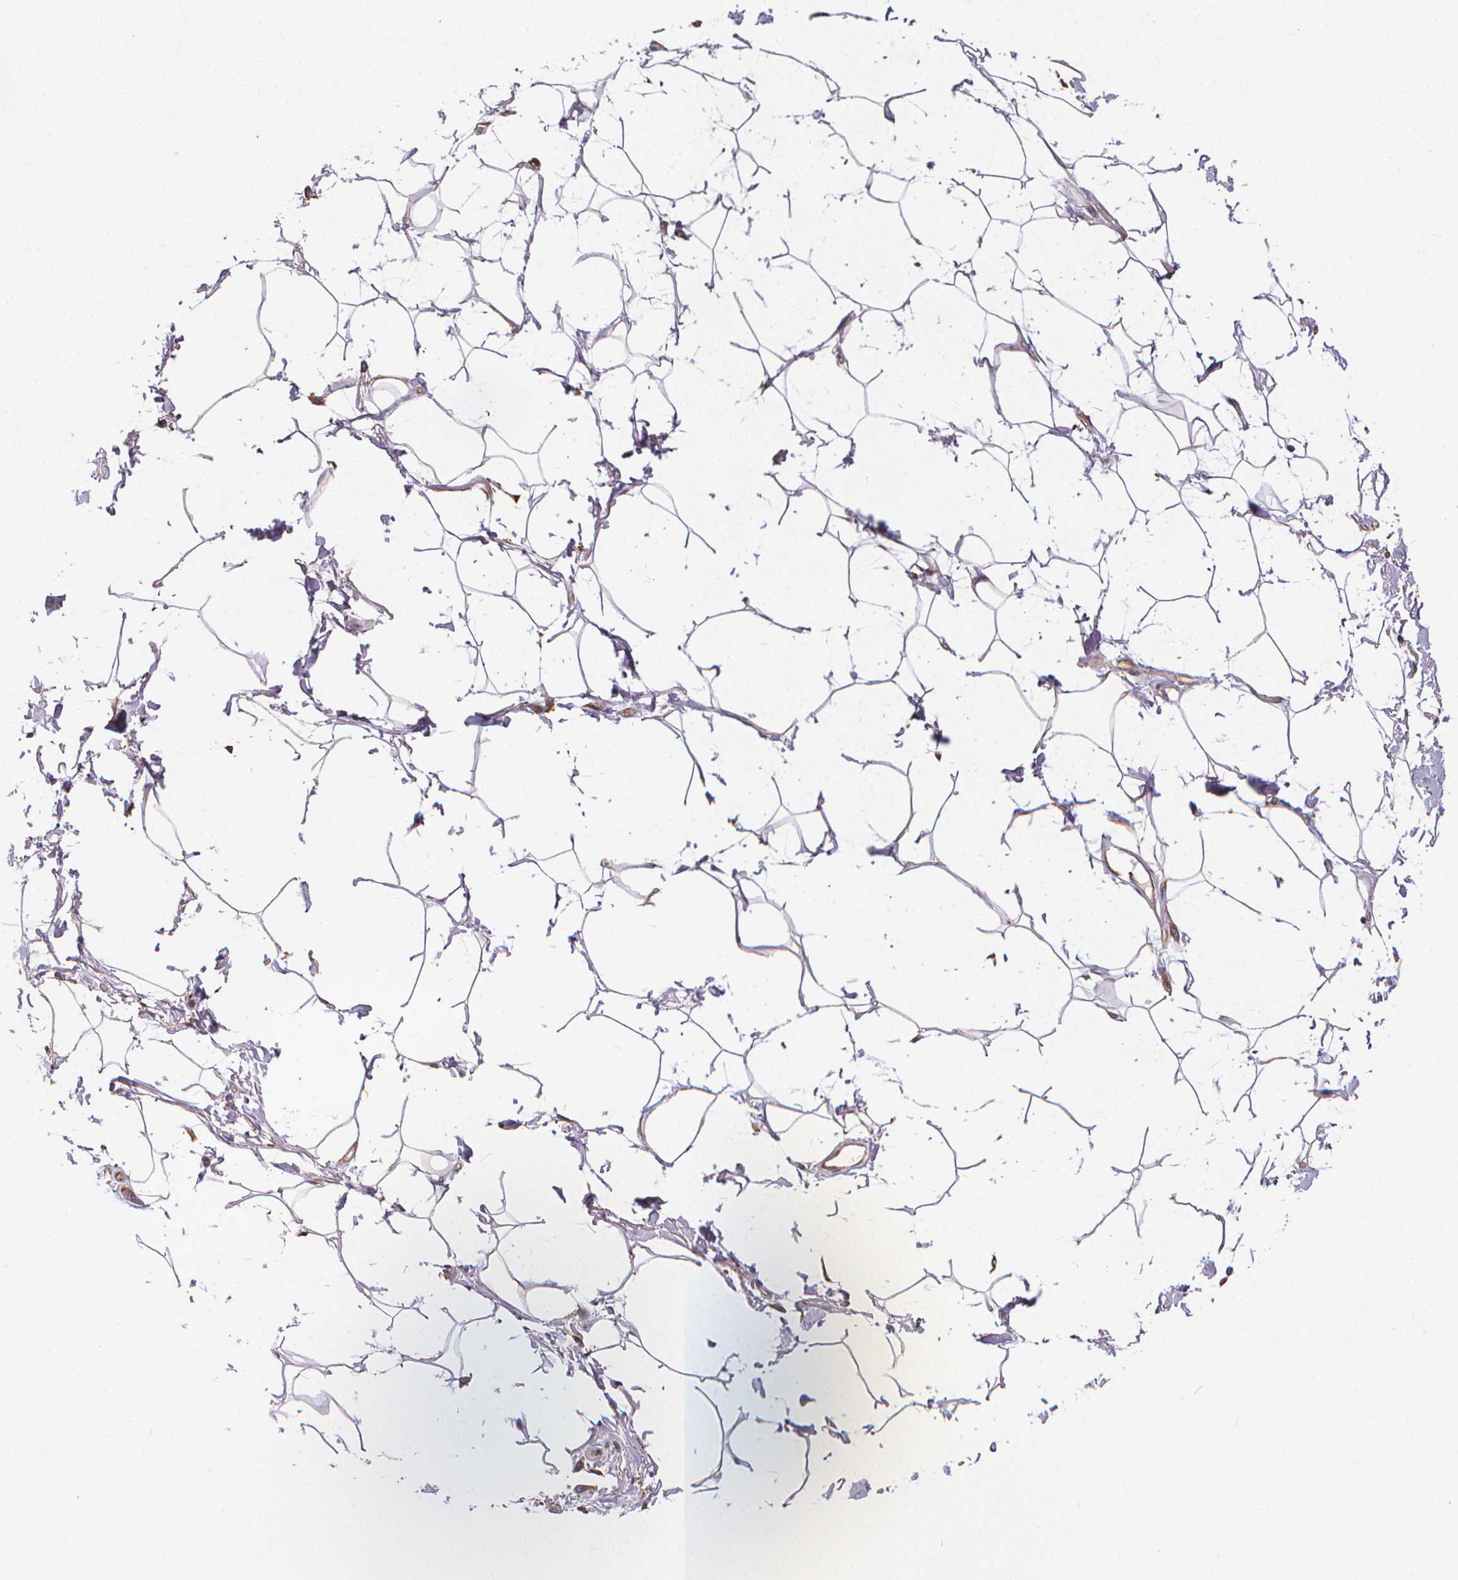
{"staining": {"intensity": "moderate", "quantity": ">75%", "location": "cytoplasmic/membranous"}, "tissue": "adipose tissue", "cell_type": "Adipocytes", "image_type": "normal", "snomed": [{"axis": "morphology", "description": "Normal tissue, NOS"}, {"axis": "topography", "description": "Peripheral nerve tissue"}], "caption": "There is medium levels of moderate cytoplasmic/membranous positivity in adipocytes of unremarkable adipose tissue, as demonstrated by immunohistochemical staining (brown color).", "gene": "CLINT1", "patient": {"sex": "male", "age": 51}}